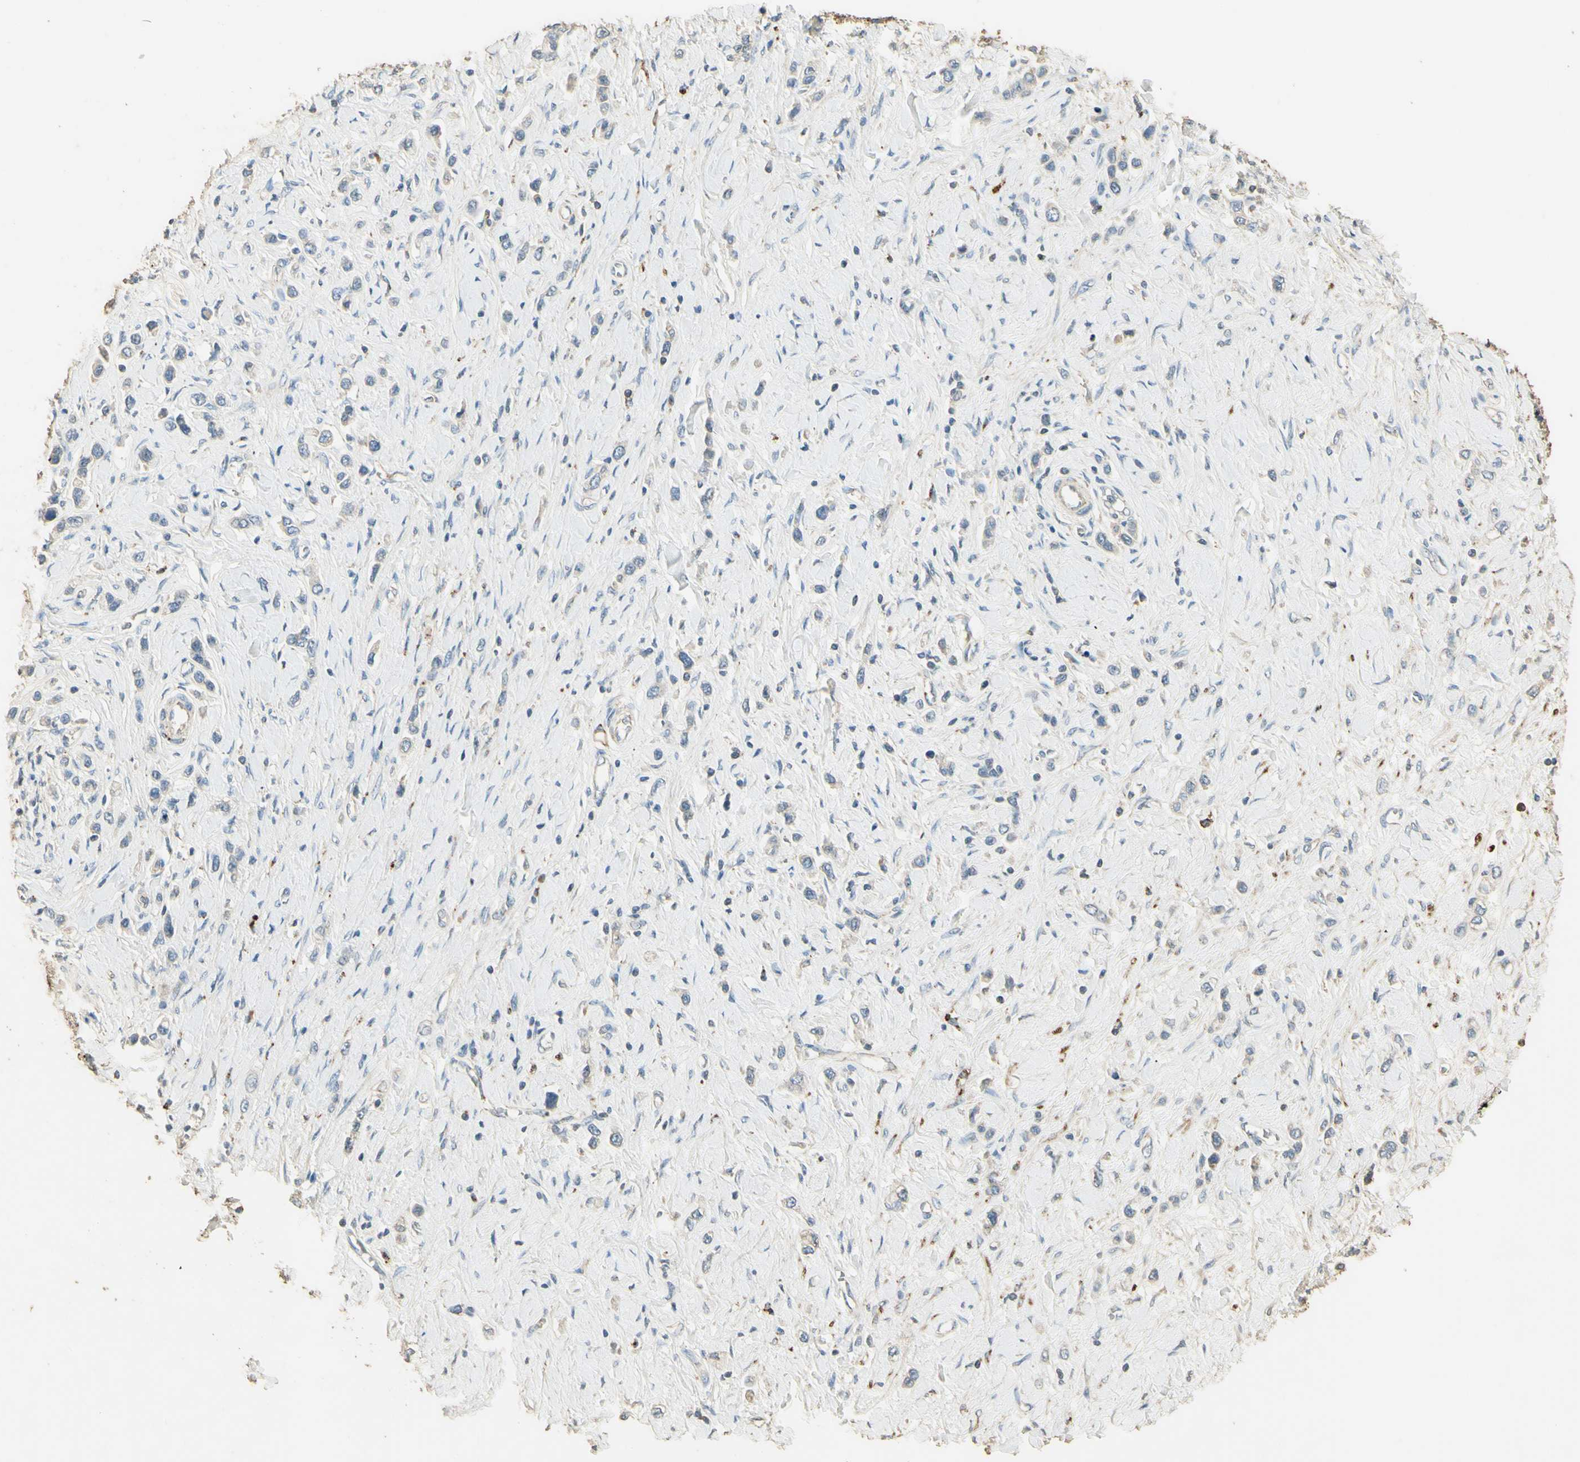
{"staining": {"intensity": "negative", "quantity": "none", "location": "none"}, "tissue": "stomach cancer", "cell_type": "Tumor cells", "image_type": "cancer", "snomed": [{"axis": "morphology", "description": "Normal tissue, NOS"}, {"axis": "morphology", "description": "Adenocarcinoma, NOS"}, {"axis": "topography", "description": "Stomach, upper"}, {"axis": "topography", "description": "Stomach"}], "caption": "Immunohistochemistry (IHC) photomicrograph of neoplastic tissue: human adenocarcinoma (stomach) stained with DAB (3,3'-diaminobenzidine) reveals no significant protein expression in tumor cells.", "gene": "ARHGEF17", "patient": {"sex": "female", "age": 65}}